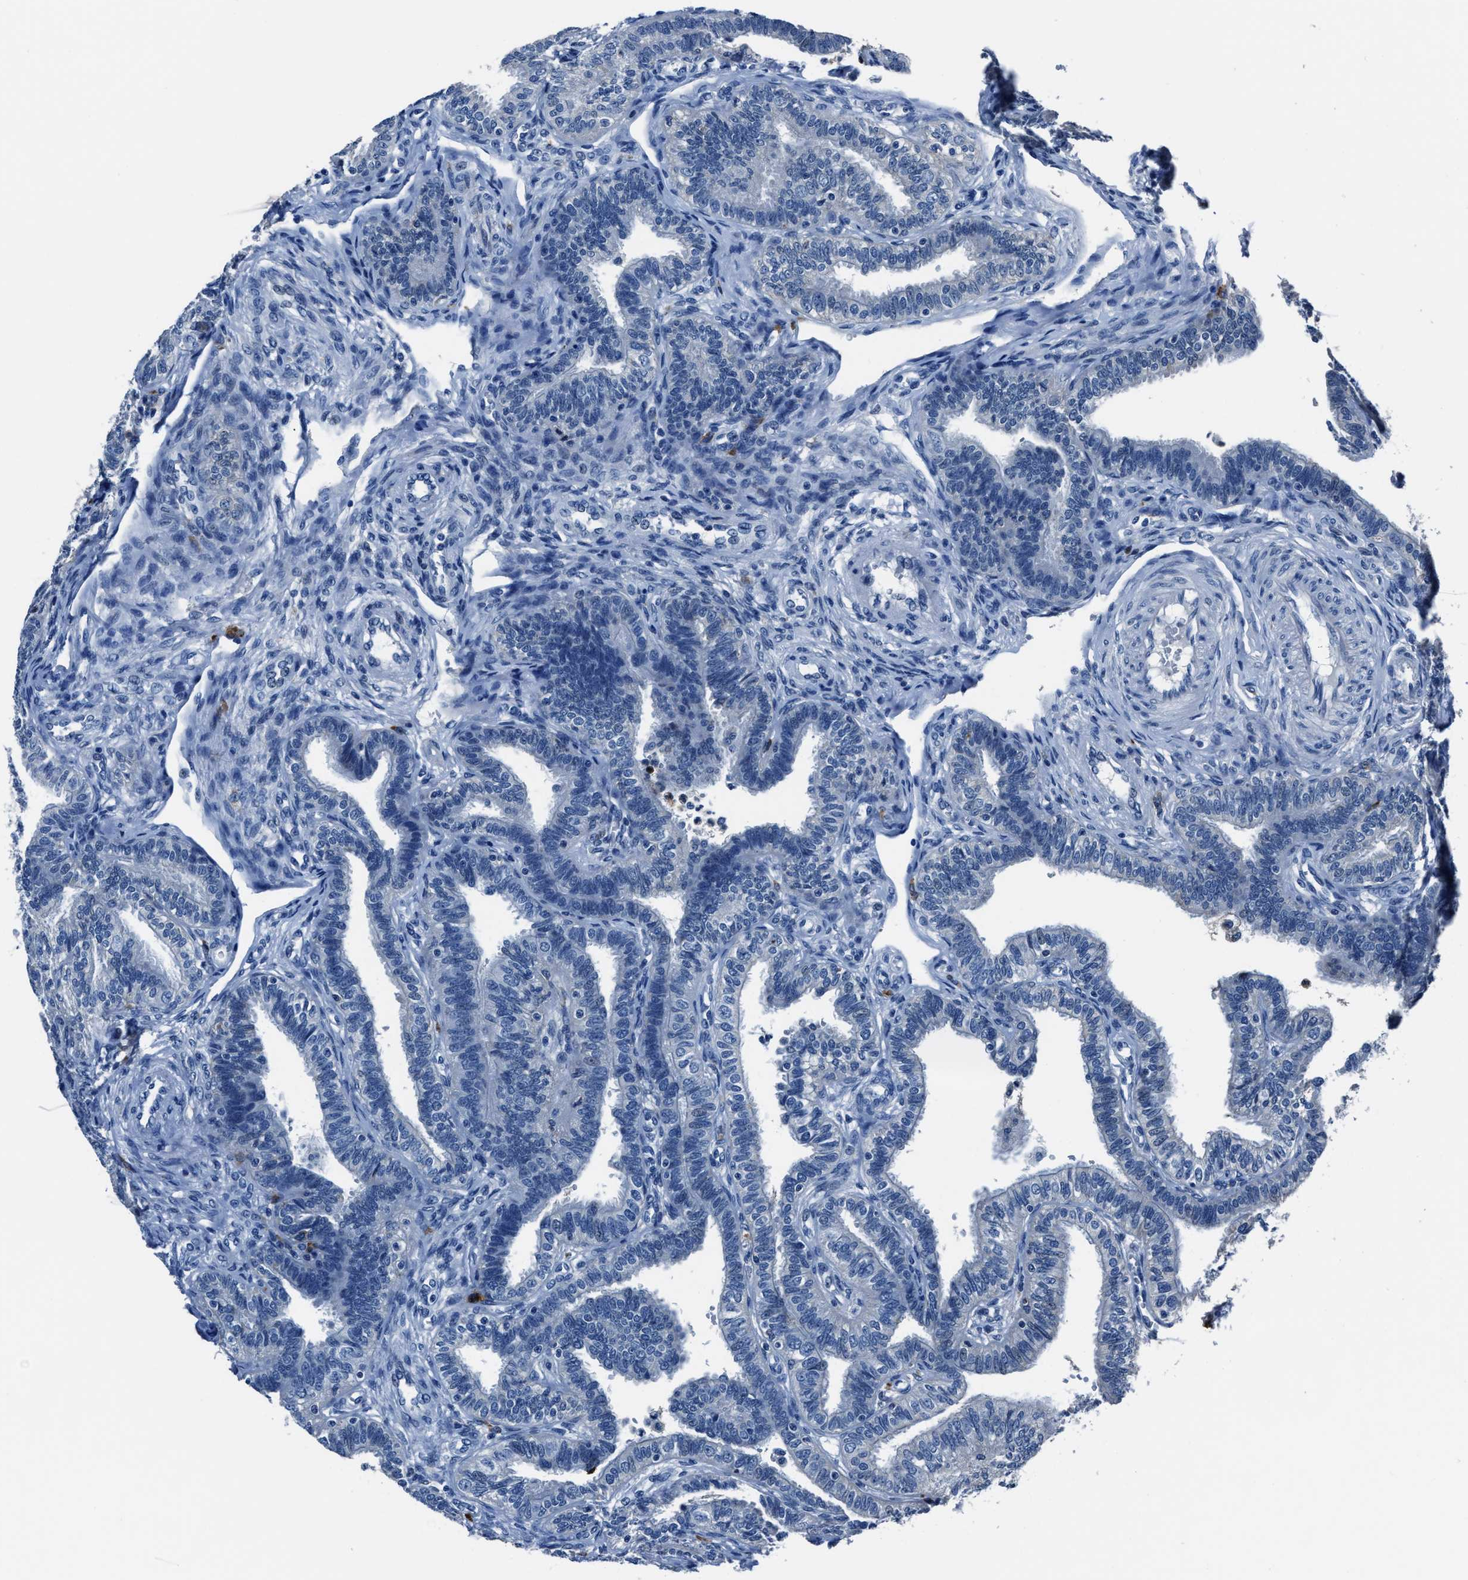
{"staining": {"intensity": "weak", "quantity": "<25%", "location": "cytoplasmic/membranous"}, "tissue": "fallopian tube", "cell_type": "Glandular cells", "image_type": "normal", "snomed": [{"axis": "morphology", "description": "Normal tissue, NOS"}, {"axis": "topography", "description": "Fallopian tube"}, {"axis": "topography", "description": "Placenta"}], "caption": "High magnification brightfield microscopy of unremarkable fallopian tube stained with DAB (3,3'-diaminobenzidine) (brown) and counterstained with hematoxylin (blue): glandular cells show no significant staining. (Brightfield microscopy of DAB IHC at high magnification).", "gene": "FGL2", "patient": {"sex": "female", "age": 34}}